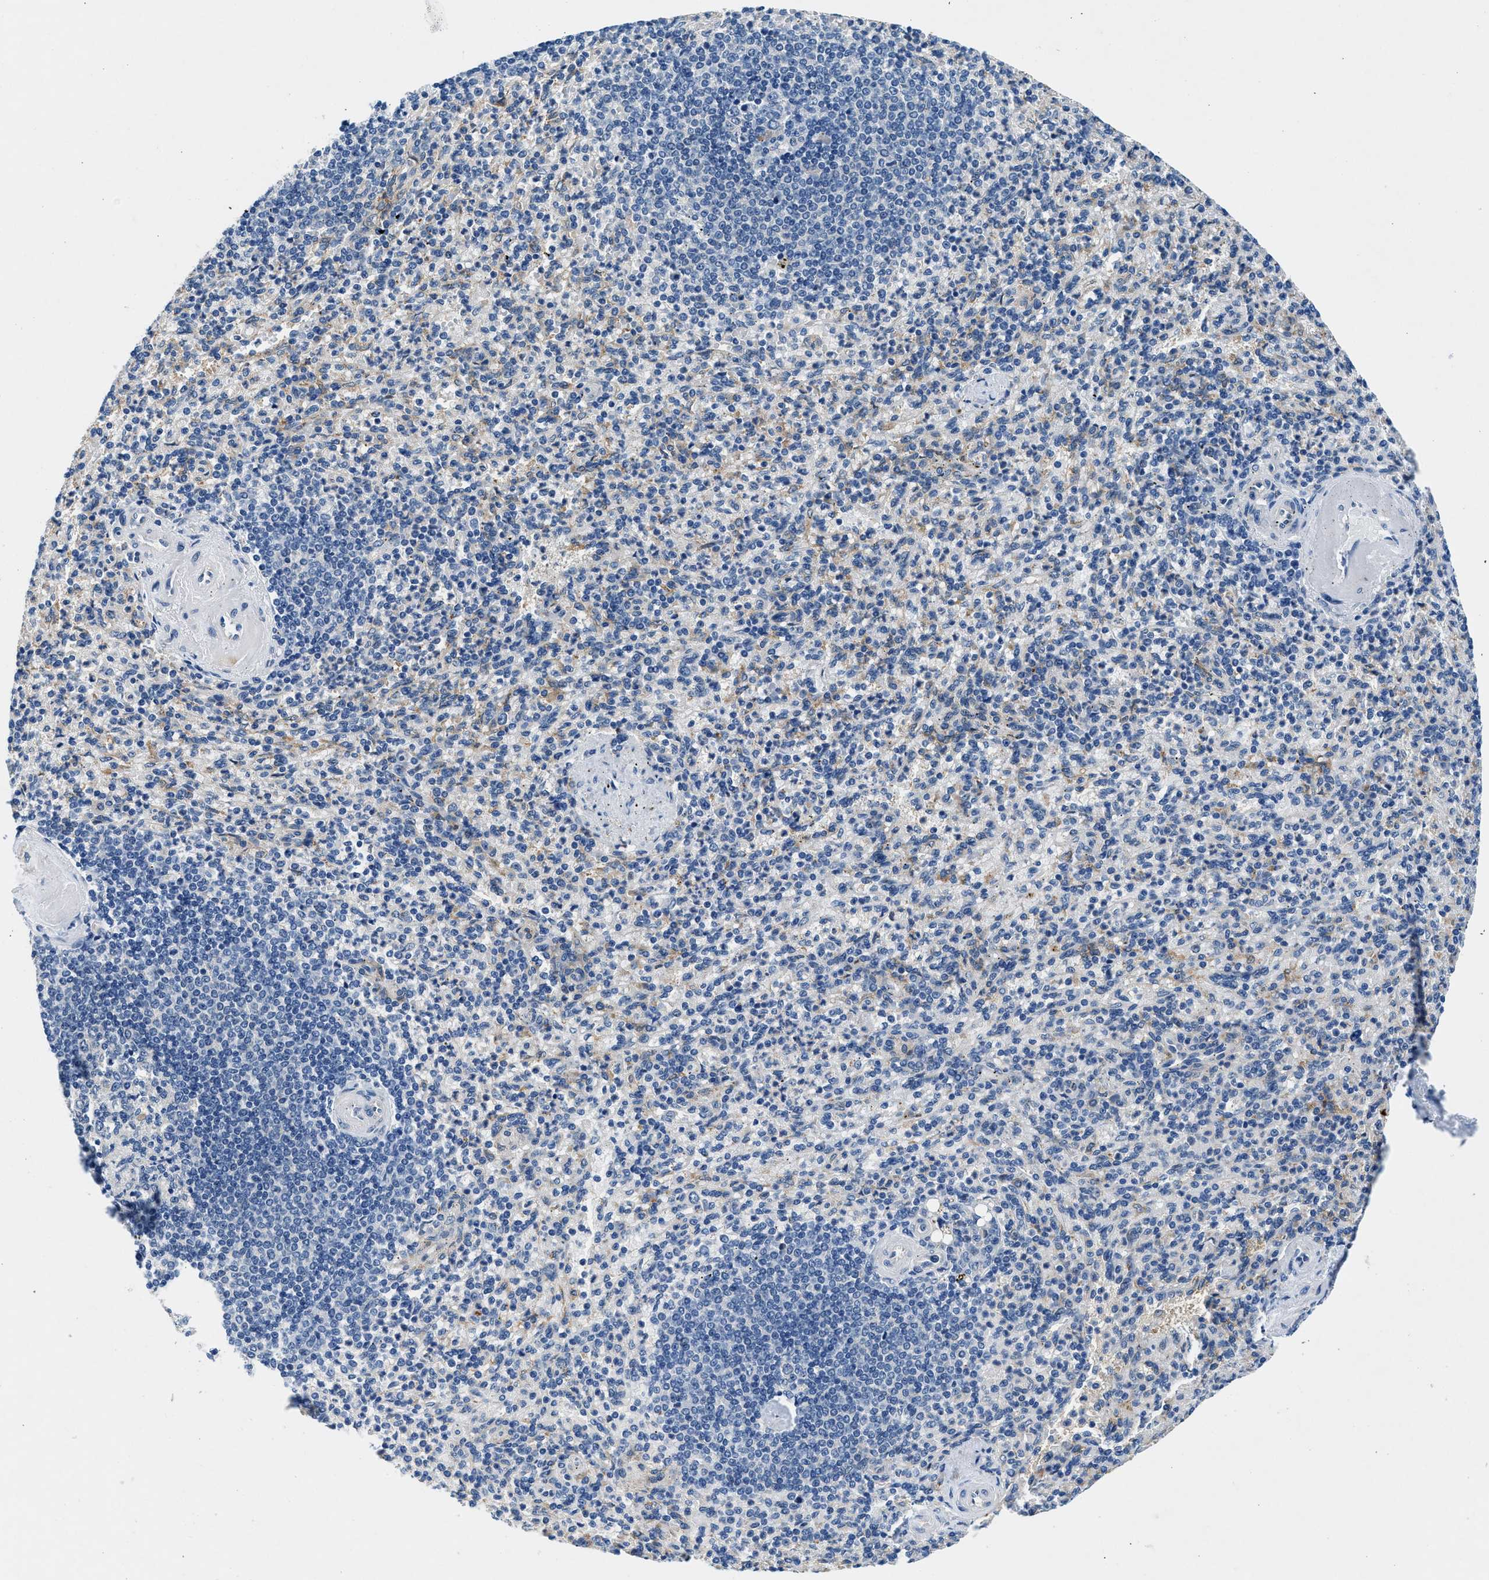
{"staining": {"intensity": "moderate", "quantity": "25%-75%", "location": "cytoplasmic/membranous"}, "tissue": "spleen", "cell_type": "Cells in red pulp", "image_type": "normal", "snomed": [{"axis": "morphology", "description": "Normal tissue, NOS"}, {"axis": "topography", "description": "Spleen"}], "caption": "Immunohistochemistry (IHC) image of benign spleen stained for a protein (brown), which displays medium levels of moderate cytoplasmic/membranous expression in approximately 25%-75% of cells in red pulp.", "gene": "COPS2", "patient": {"sex": "female", "age": 74}}